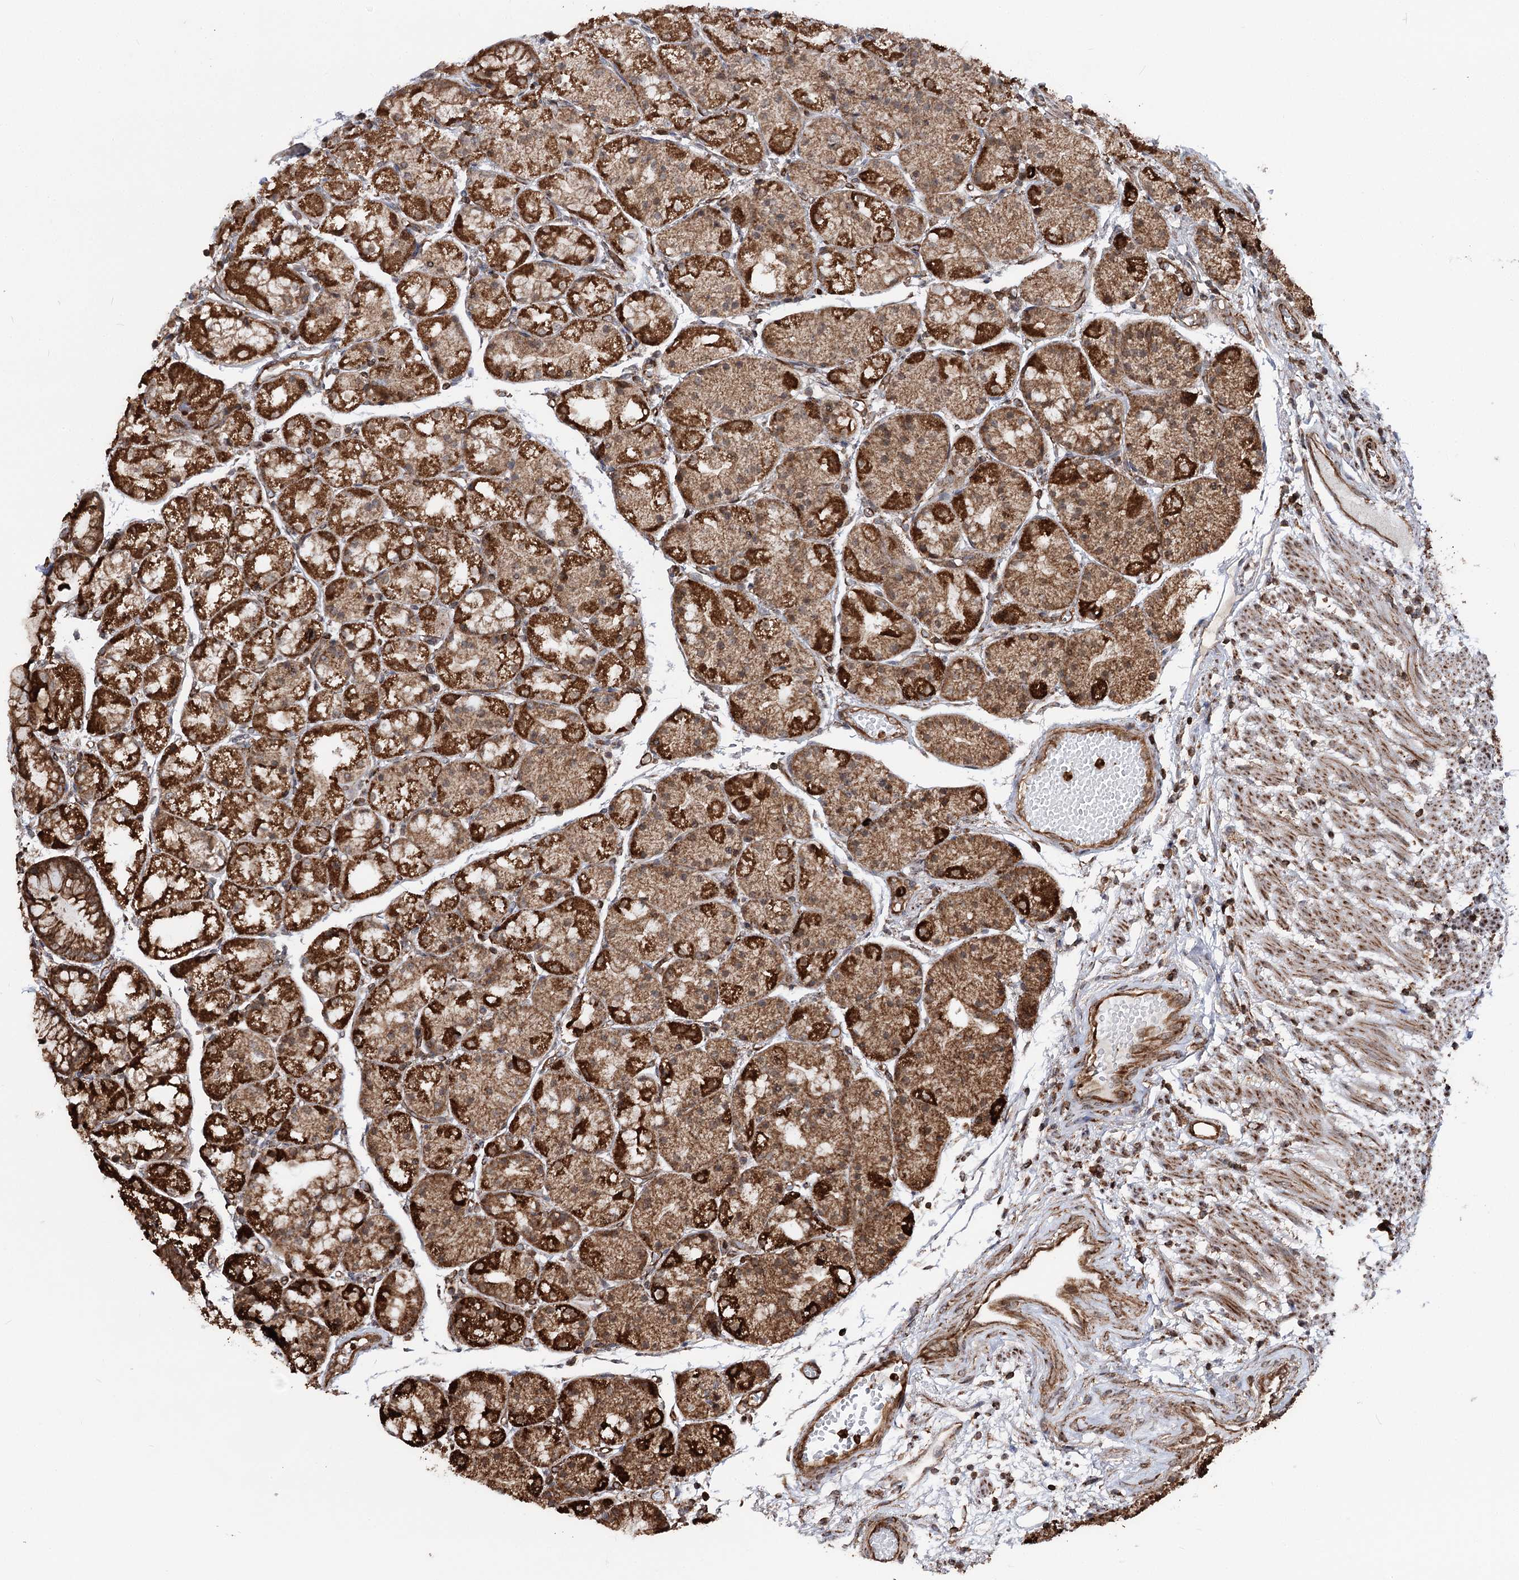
{"staining": {"intensity": "strong", "quantity": ">75%", "location": "cytoplasmic/membranous"}, "tissue": "stomach", "cell_type": "Glandular cells", "image_type": "normal", "snomed": [{"axis": "morphology", "description": "Normal tissue, NOS"}, {"axis": "topography", "description": "Stomach, upper"}], "caption": "Immunohistochemistry (IHC) of normal stomach exhibits high levels of strong cytoplasmic/membranous expression in about >75% of glandular cells. (Brightfield microscopy of DAB IHC at high magnification).", "gene": "FGFR1OP2", "patient": {"sex": "male", "age": 72}}